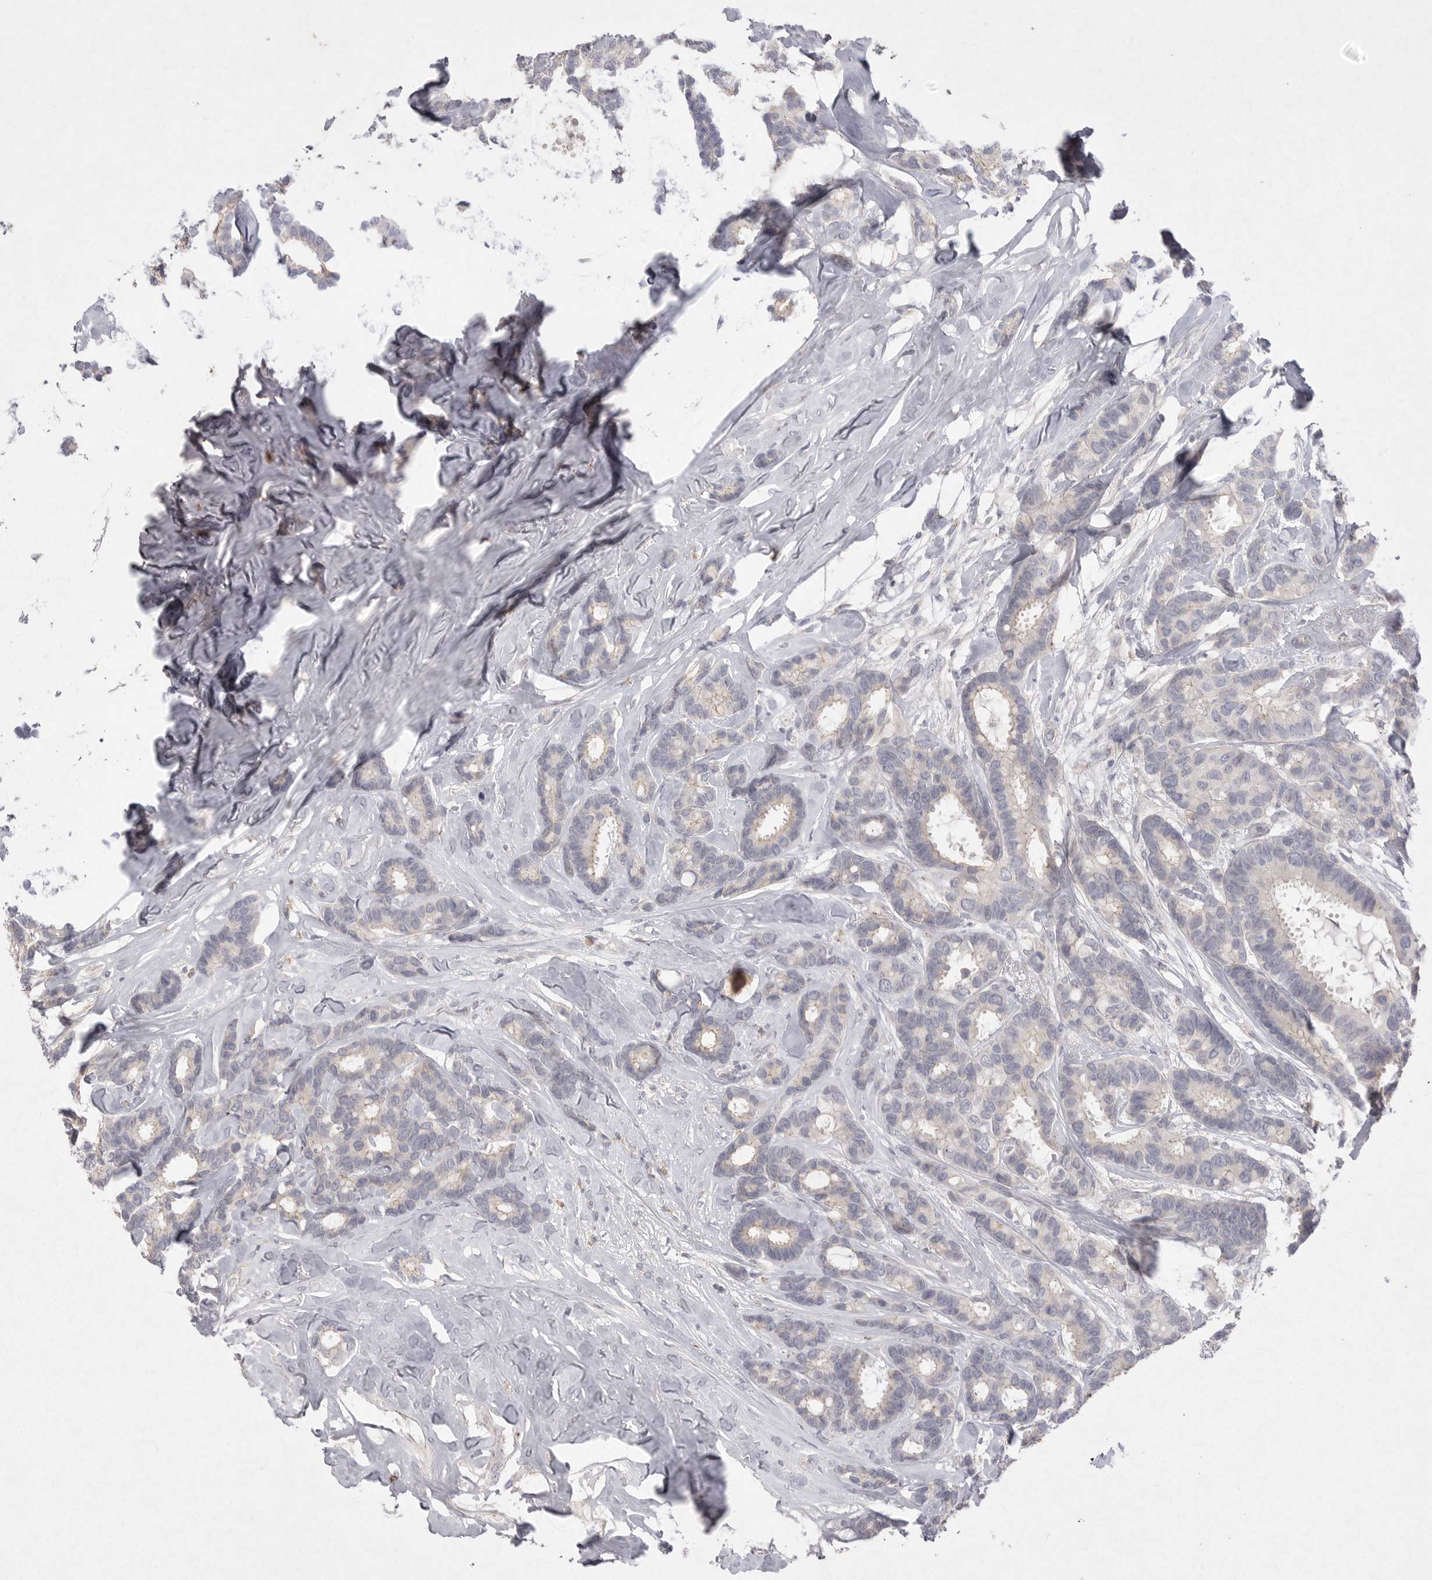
{"staining": {"intensity": "negative", "quantity": "none", "location": "none"}, "tissue": "breast cancer", "cell_type": "Tumor cells", "image_type": "cancer", "snomed": [{"axis": "morphology", "description": "Duct carcinoma"}, {"axis": "topography", "description": "Breast"}], "caption": "Tumor cells show no significant protein expression in breast cancer. The staining was performed using DAB (3,3'-diaminobenzidine) to visualize the protein expression in brown, while the nuclei were stained in blue with hematoxylin (Magnification: 20x).", "gene": "VANGL2", "patient": {"sex": "female", "age": 87}}